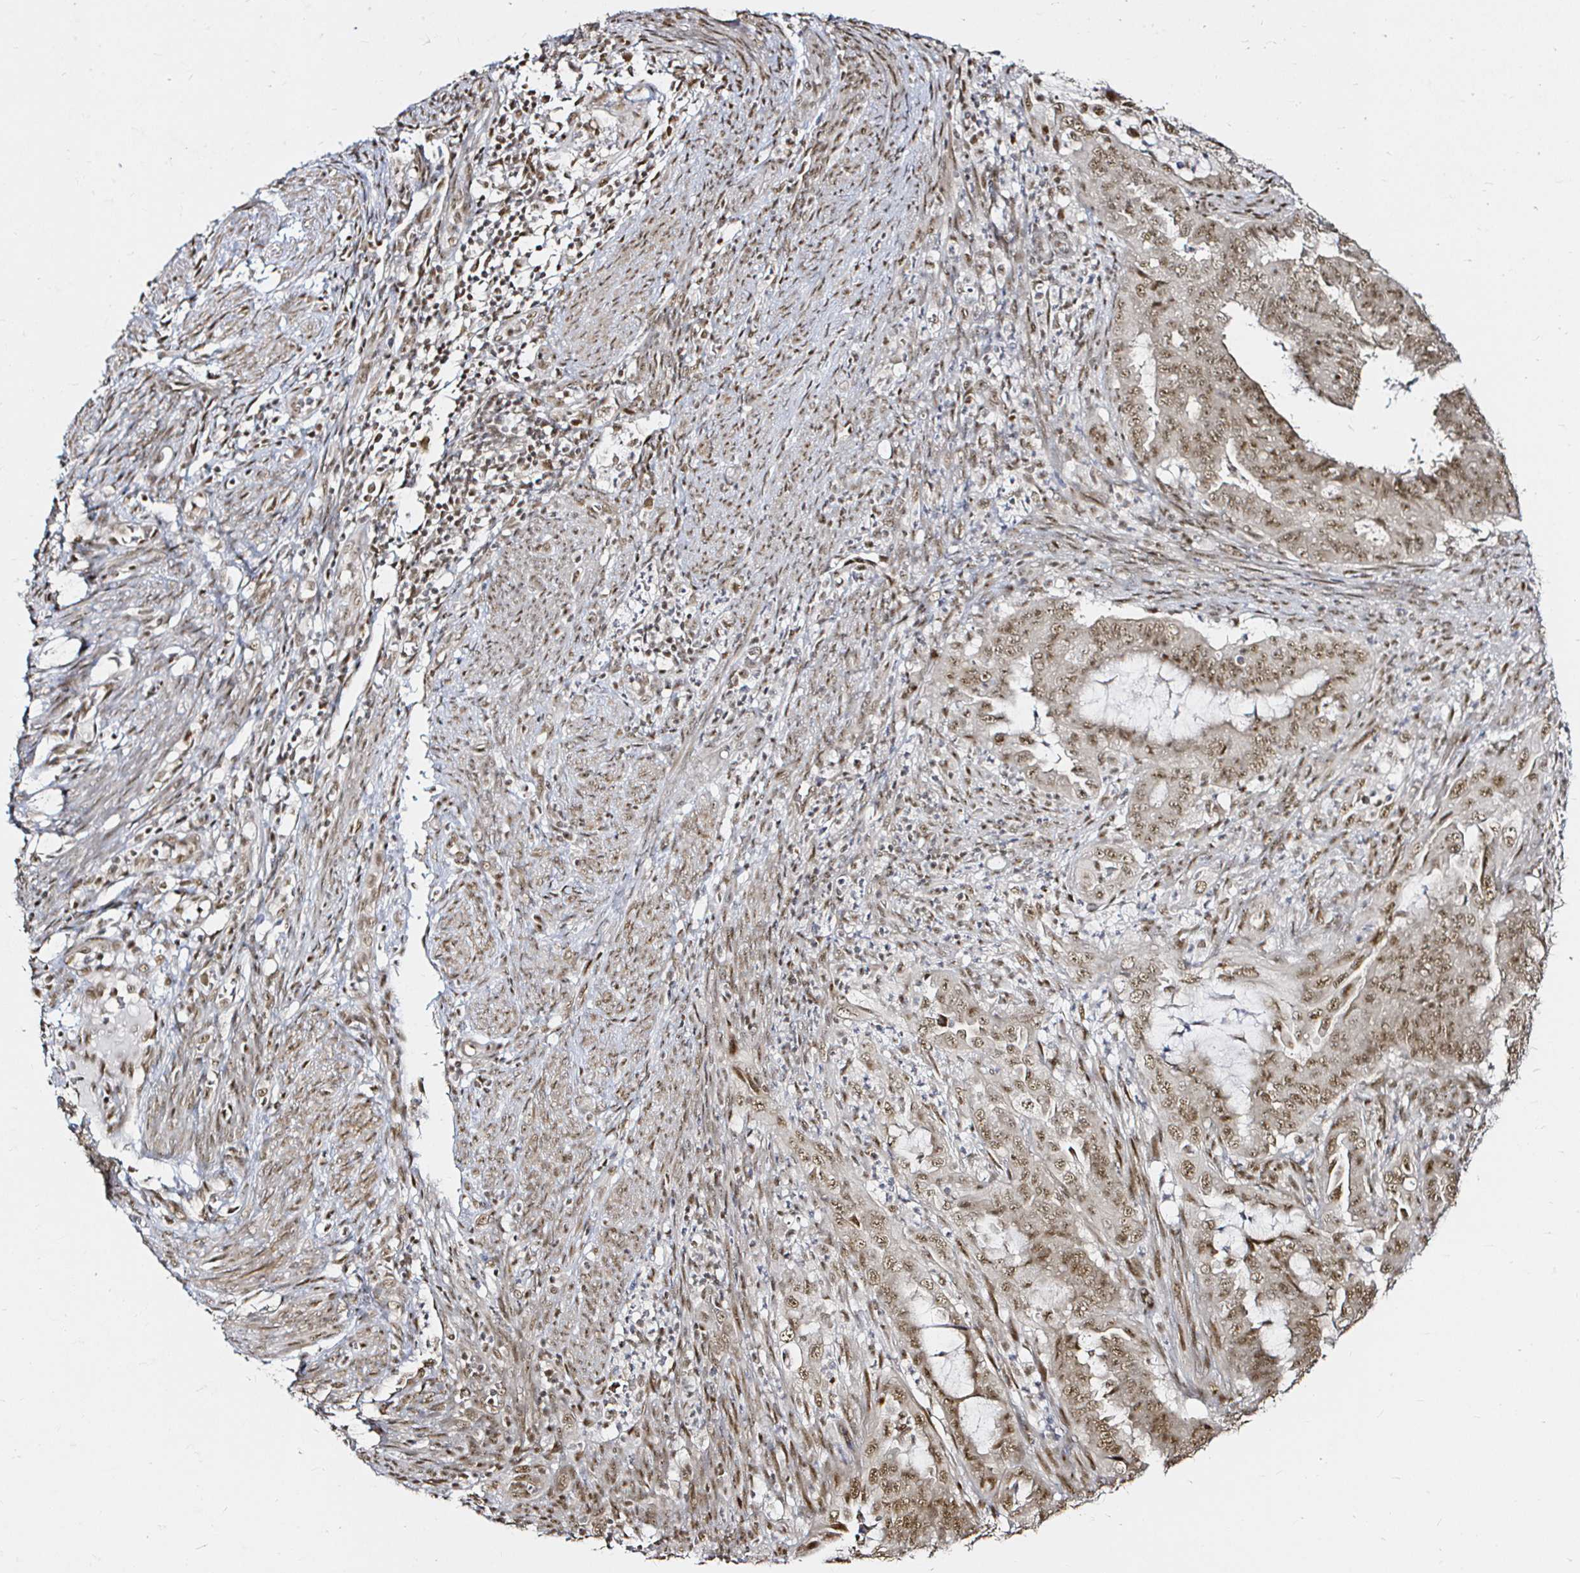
{"staining": {"intensity": "moderate", "quantity": ">75%", "location": "nuclear"}, "tissue": "endometrial cancer", "cell_type": "Tumor cells", "image_type": "cancer", "snomed": [{"axis": "morphology", "description": "Adenocarcinoma, NOS"}, {"axis": "topography", "description": "Endometrium"}], "caption": "A brown stain highlights moderate nuclear expression of a protein in endometrial cancer (adenocarcinoma) tumor cells. (Brightfield microscopy of DAB IHC at high magnification).", "gene": "SNRPC", "patient": {"sex": "female", "age": 51}}